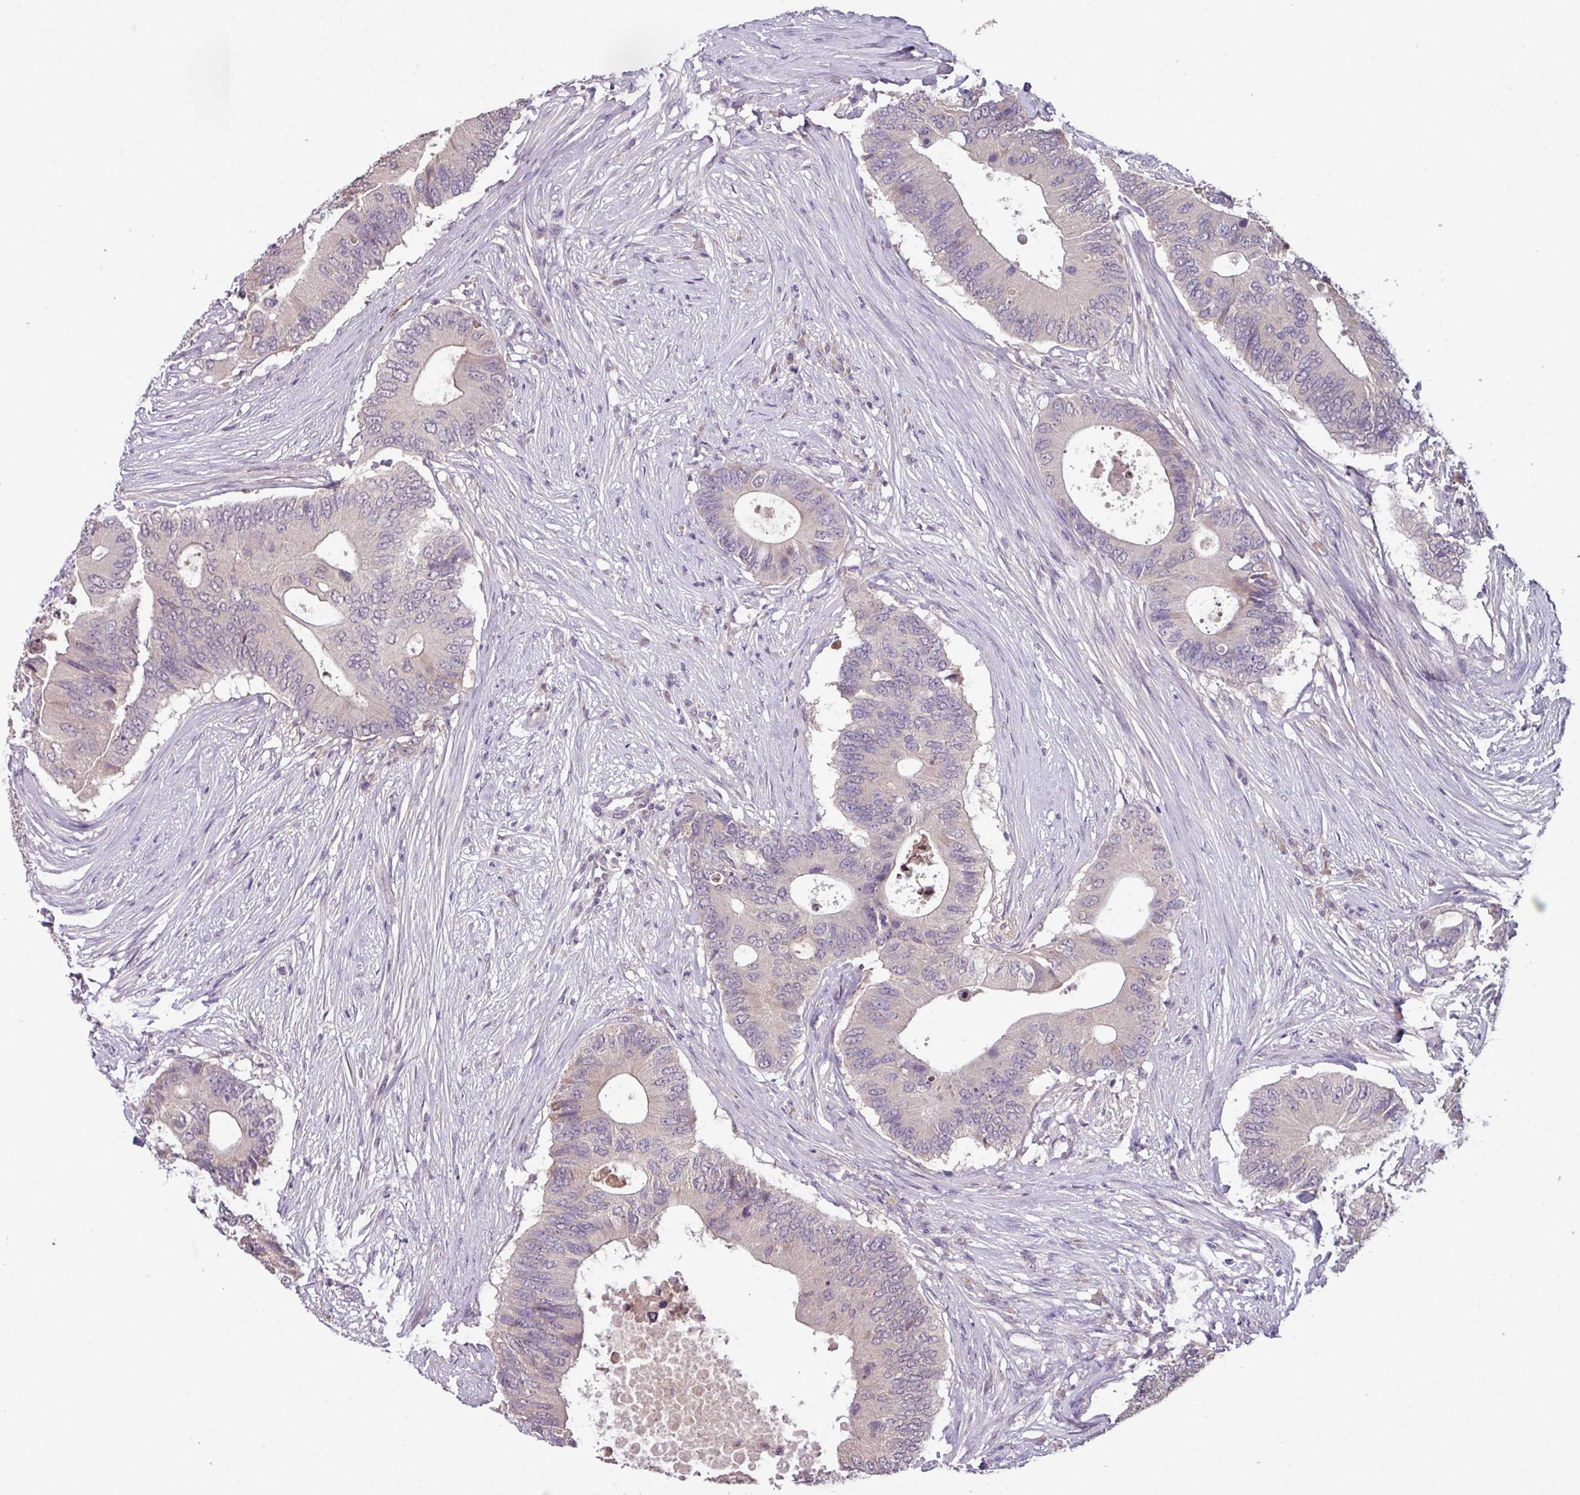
{"staining": {"intensity": "negative", "quantity": "none", "location": "none"}, "tissue": "colorectal cancer", "cell_type": "Tumor cells", "image_type": "cancer", "snomed": [{"axis": "morphology", "description": "Adenocarcinoma, NOS"}, {"axis": "topography", "description": "Colon"}], "caption": "A photomicrograph of human colorectal cancer is negative for staining in tumor cells.", "gene": "SLC5A10", "patient": {"sex": "male", "age": 71}}